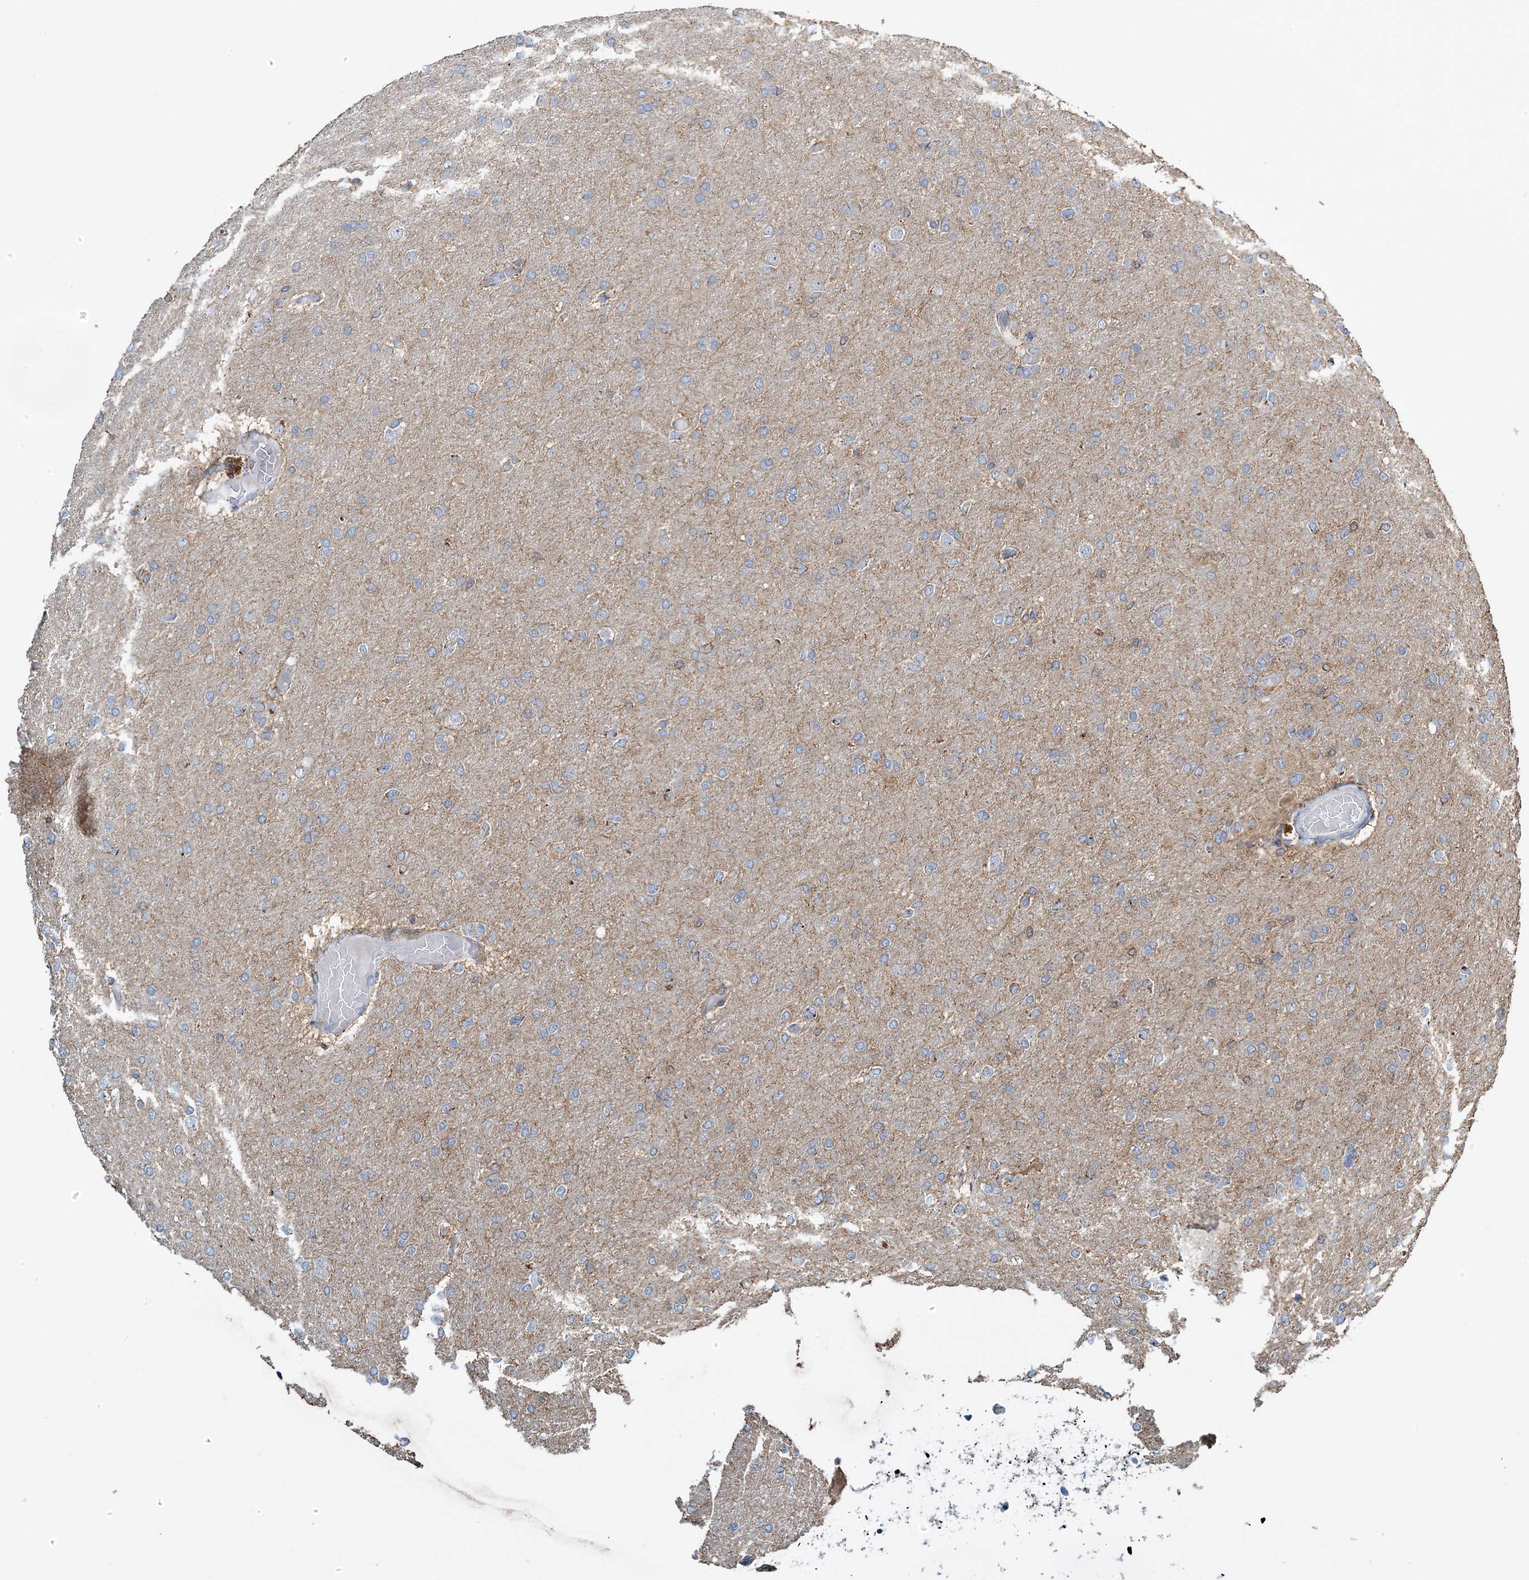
{"staining": {"intensity": "negative", "quantity": "none", "location": "none"}, "tissue": "glioma", "cell_type": "Tumor cells", "image_type": "cancer", "snomed": [{"axis": "morphology", "description": "Glioma, malignant, High grade"}, {"axis": "topography", "description": "Cerebral cortex"}], "caption": "This is an immunohistochemistry histopathology image of human malignant high-grade glioma. There is no staining in tumor cells.", "gene": "TMLHE", "patient": {"sex": "female", "age": 36}}